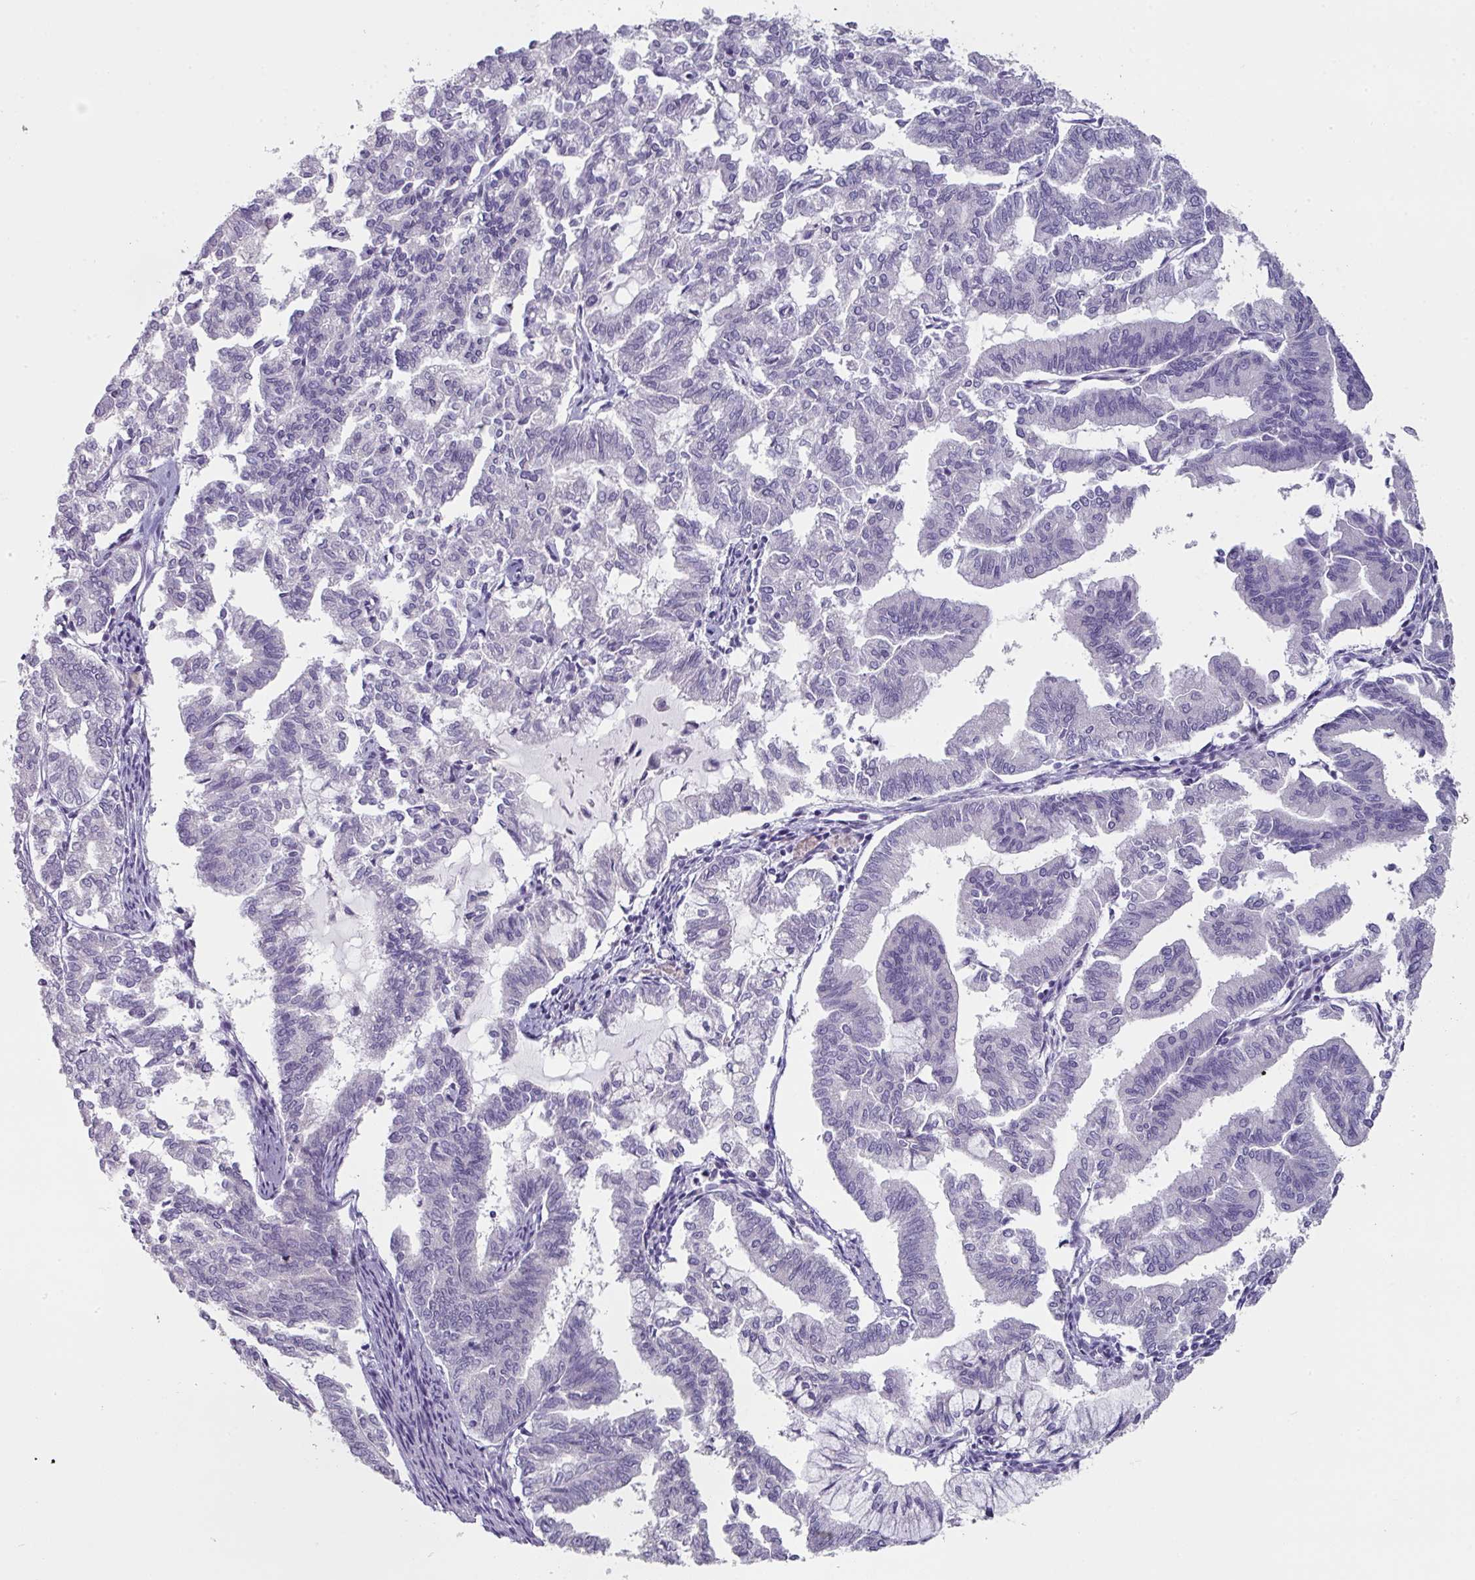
{"staining": {"intensity": "negative", "quantity": "none", "location": "none"}, "tissue": "endometrial cancer", "cell_type": "Tumor cells", "image_type": "cancer", "snomed": [{"axis": "morphology", "description": "Adenocarcinoma, NOS"}, {"axis": "topography", "description": "Endometrium"}], "caption": "The IHC micrograph has no significant positivity in tumor cells of endometrial cancer (adenocarcinoma) tissue.", "gene": "SLC17A7", "patient": {"sex": "female", "age": 79}}